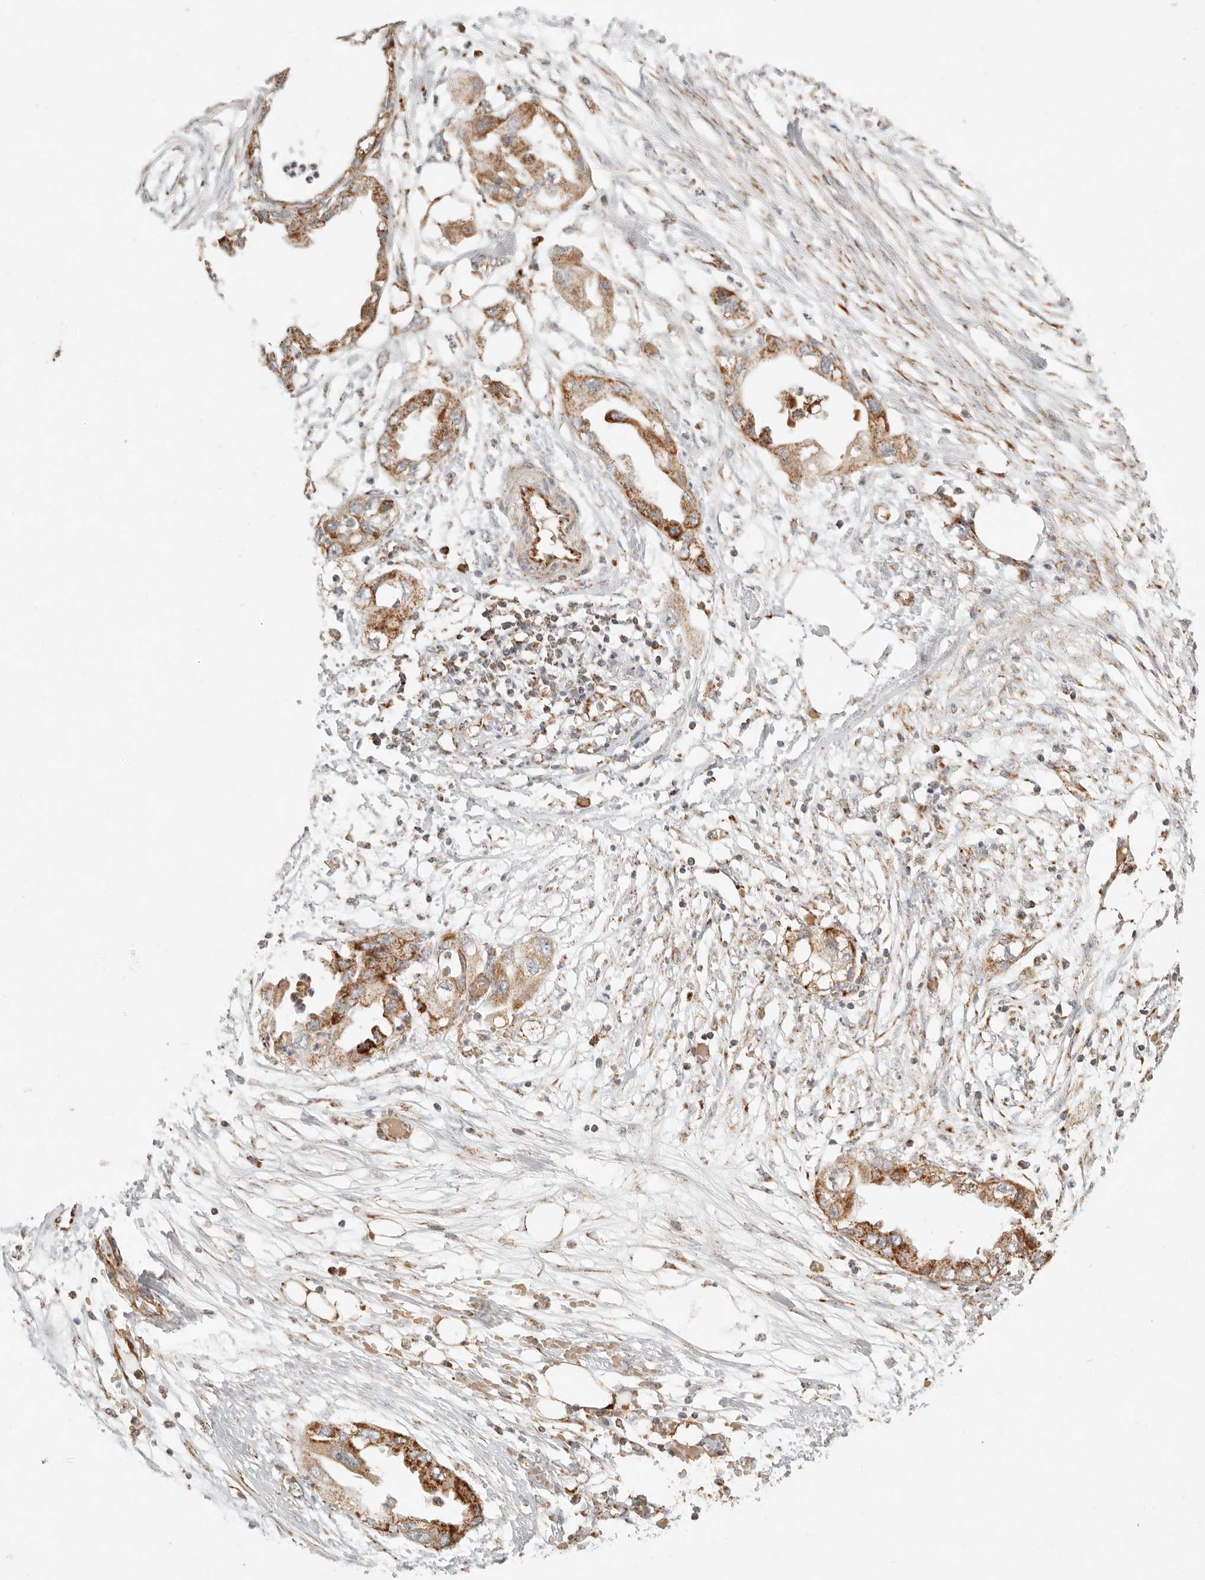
{"staining": {"intensity": "moderate", "quantity": ">75%", "location": "cytoplasmic/membranous"}, "tissue": "endometrial cancer", "cell_type": "Tumor cells", "image_type": "cancer", "snomed": [{"axis": "morphology", "description": "Adenocarcinoma, NOS"}, {"axis": "morphology", "description": "Adenocarcinoma, metastatic, NOS"}, {"axis": "topography", "description": "Adipose tissue"}, {"axis": "topography", "description": "Endometrium"}], "caption": "A medium amount of moderate cytoplasmic/membranous expression is appreciated in about >75% of tumor cells in endometrial cancer tissue.", "gene": "MRPL55", "patient": {"sex": "female", "age": 67}}